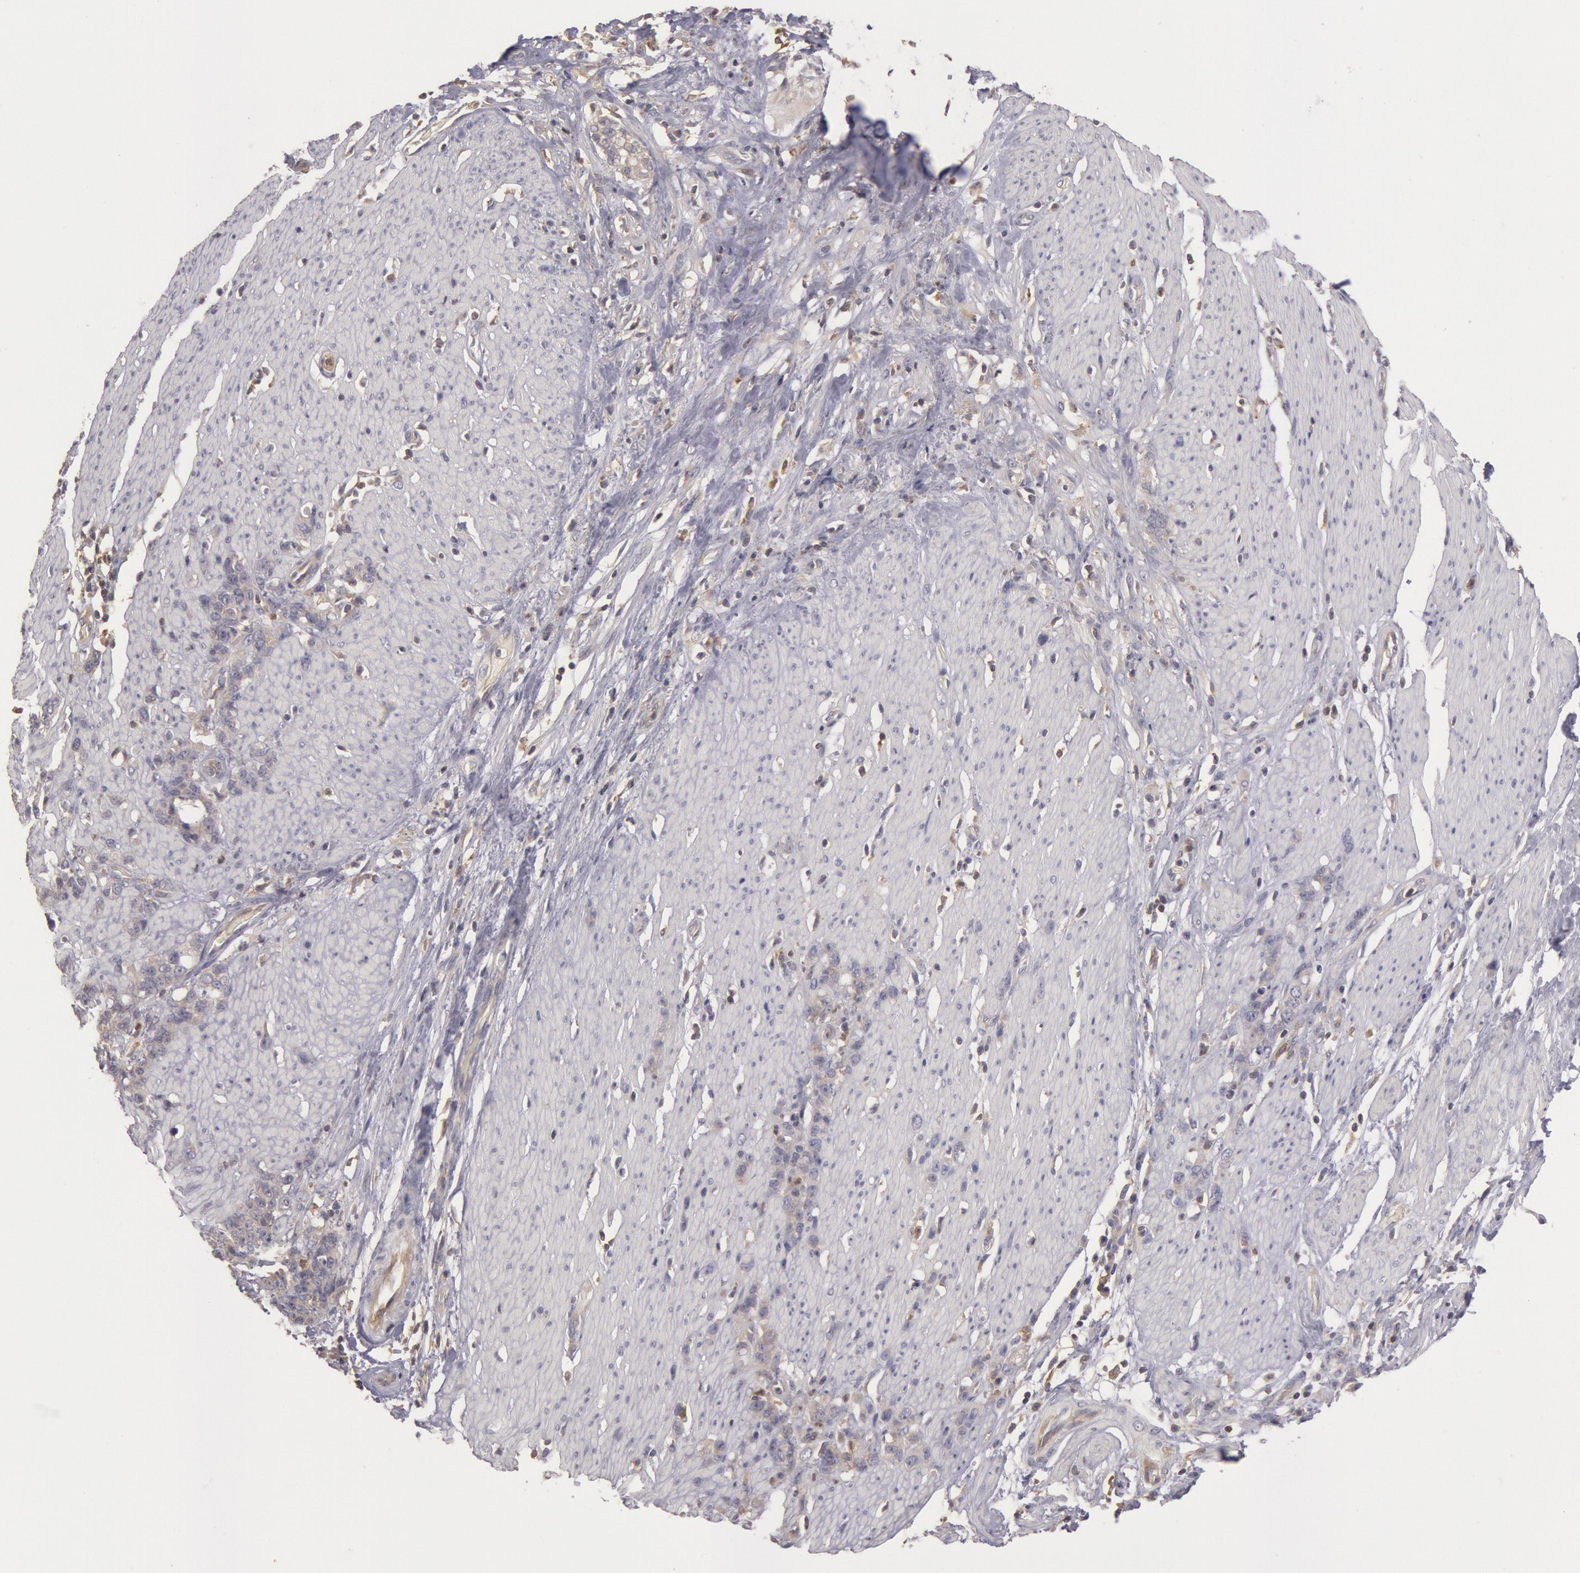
{"staining": {"intensity": "weak", "quantity": ">75%", "location": "cytoplasmic/membranous"}, "tissue": "stomach cancer", "cell_type": "Tumor cells", "image_type": "cancer", "snomed": [{"axis": "morphology", "description": "Adenocarcinoma, NOS"}, {"axis": "topography", "description": "Stomach, lower"}], "caption": "Immunohistochemical staining of human stomach cancer (adenocarcinoma) demonstrates weak cytoplasmic/membranous protein positivity in about >75% of tumor cells. The protein is stained brown, and the nuclei are stained in blue (DAB IHC with brightfield microscopy, high magnification).", "gene": "PIK3R1", "patient": {"sex": "male", "age": 88}}